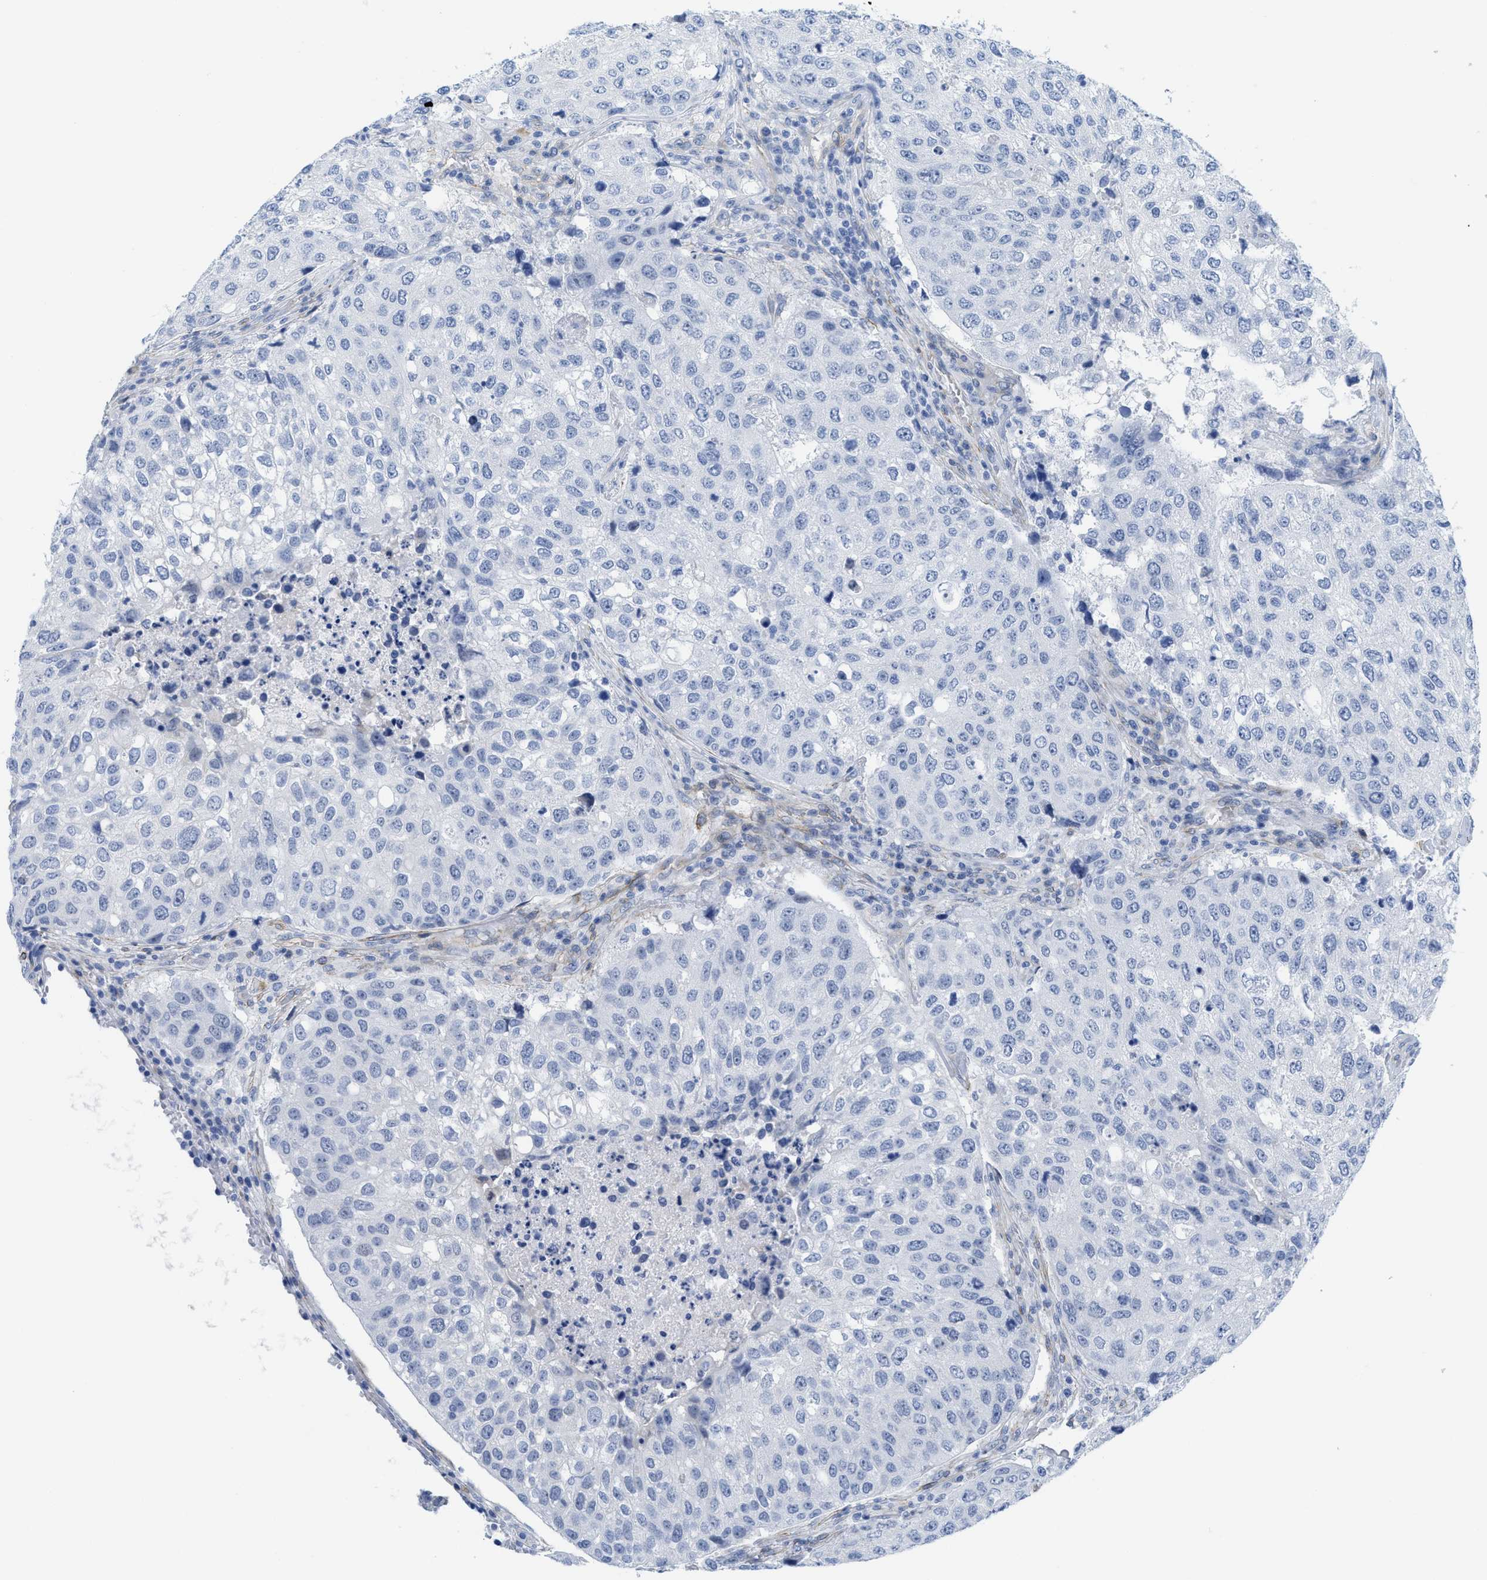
{"staining": {"intensity": "negative", "quantity": "none", "location": "none"}, "tissue": "urothelial cancer", "cell_type": "Tumor cells", "image_type": "cancer", "snomed": [{"axis": "morphology", "description": "Urothelial carcinoma, High grade"}, {"axis": "topography", "description": "Lymph node"}, {"axis": "topography", "description": "Urinary bladder"}], "caption": "The image demonstrates no significant staining in tumor cells of high-grade urothelial carcinoma. The staining is performed using DAB (3,3'-diaminobenzidine) brown chromogen with nuclei counter-stained in using hematoxylin.", "gene": "TUB", "patient": {"sex": "male", "age": 51}}